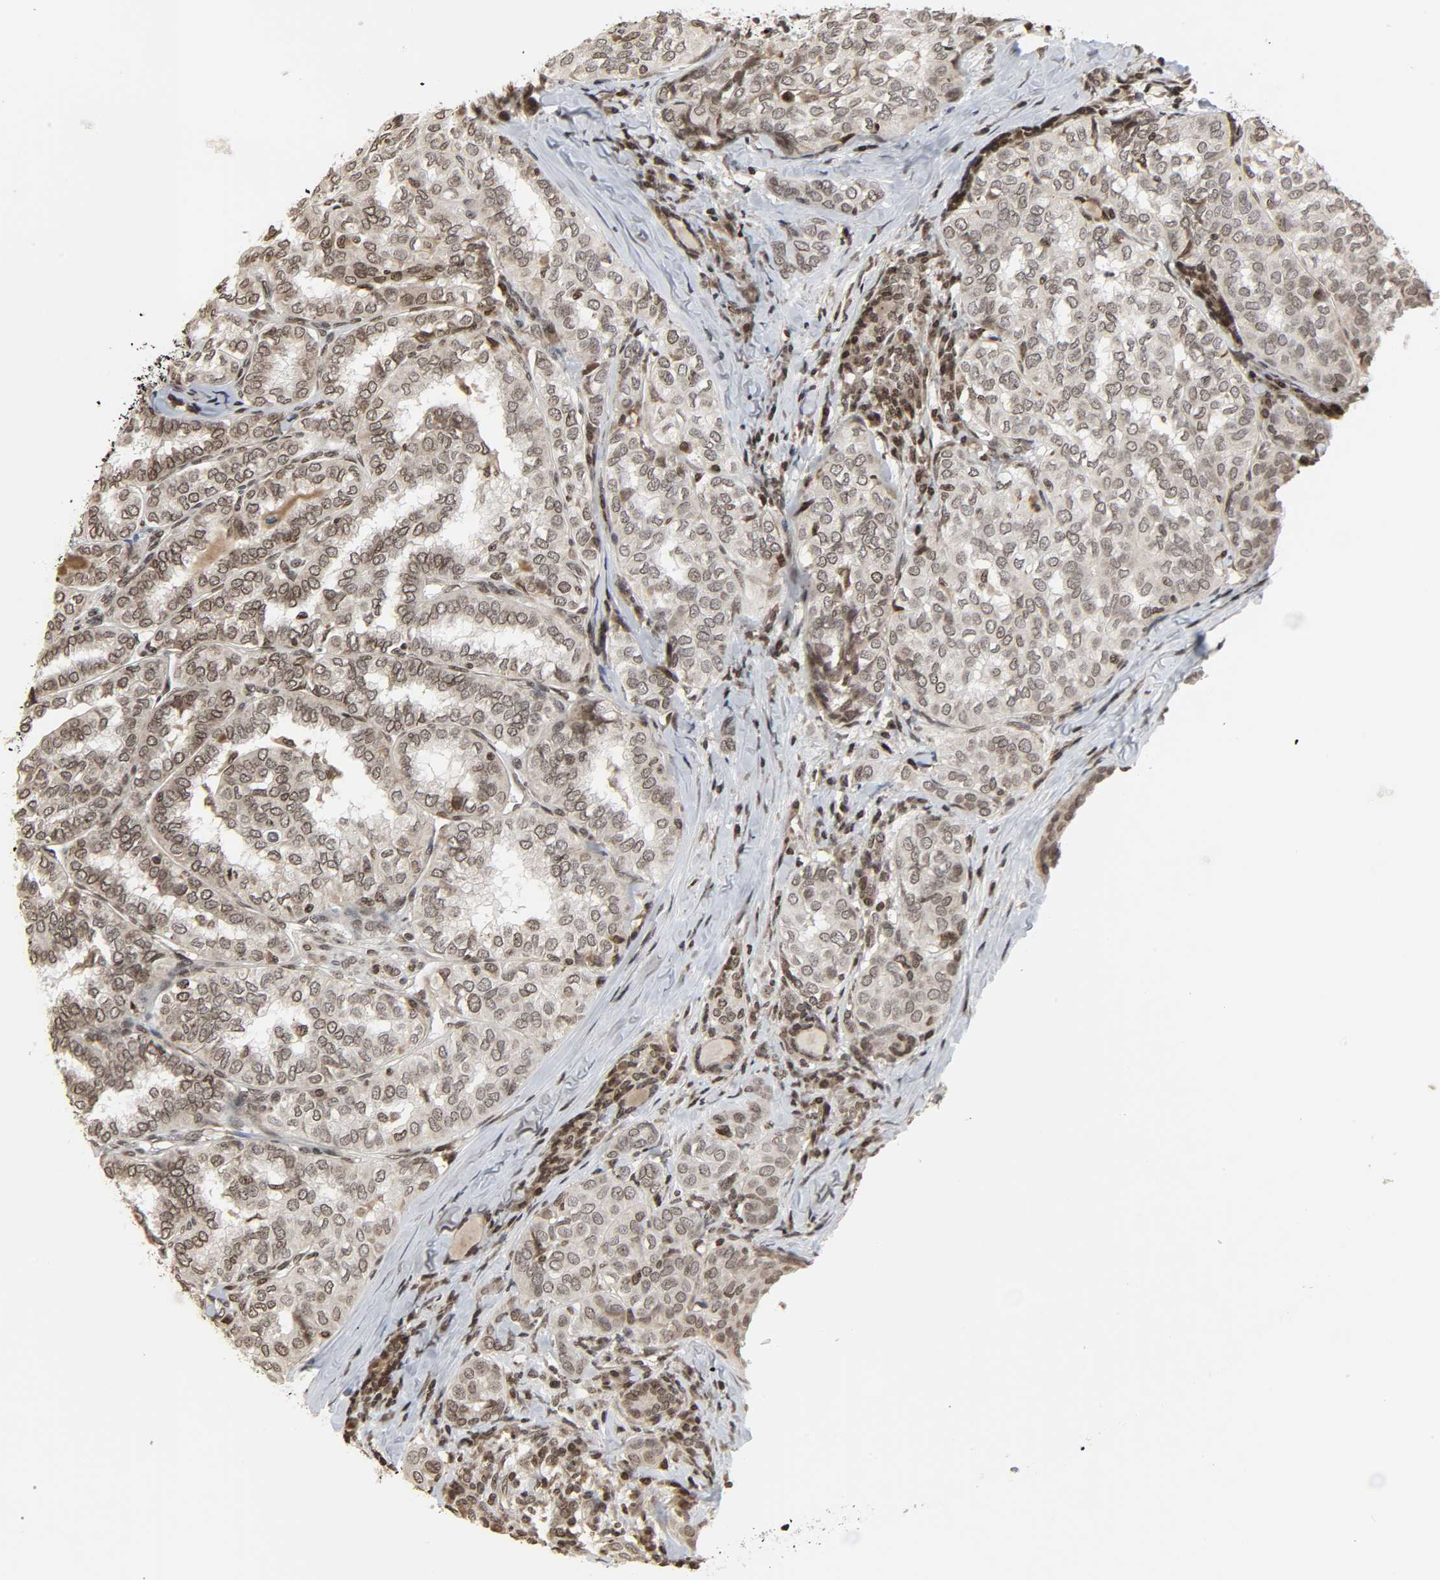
{"staining": {"intensity": "moderate", "quantity": "25%-75%", "location": "nuclear"}, "tissue": "thyroid cancer", "cell_type": "Tumor cells", "image_type": "cancer", "snomed": [{"axis": "morphology", "description": "Papillary adenocarcinoma, NOS"}, {"axis": "topography", "description": "Thyroid gland"}], "caption": "Thyroid papillary adenocarcinoma stained for a protein (brown) reveals moderate nuclear positive expression in approximately 25%-75% of tumor cells.", "gene": "XRCC1", "patient": {"sex": "female", "age": 30}}